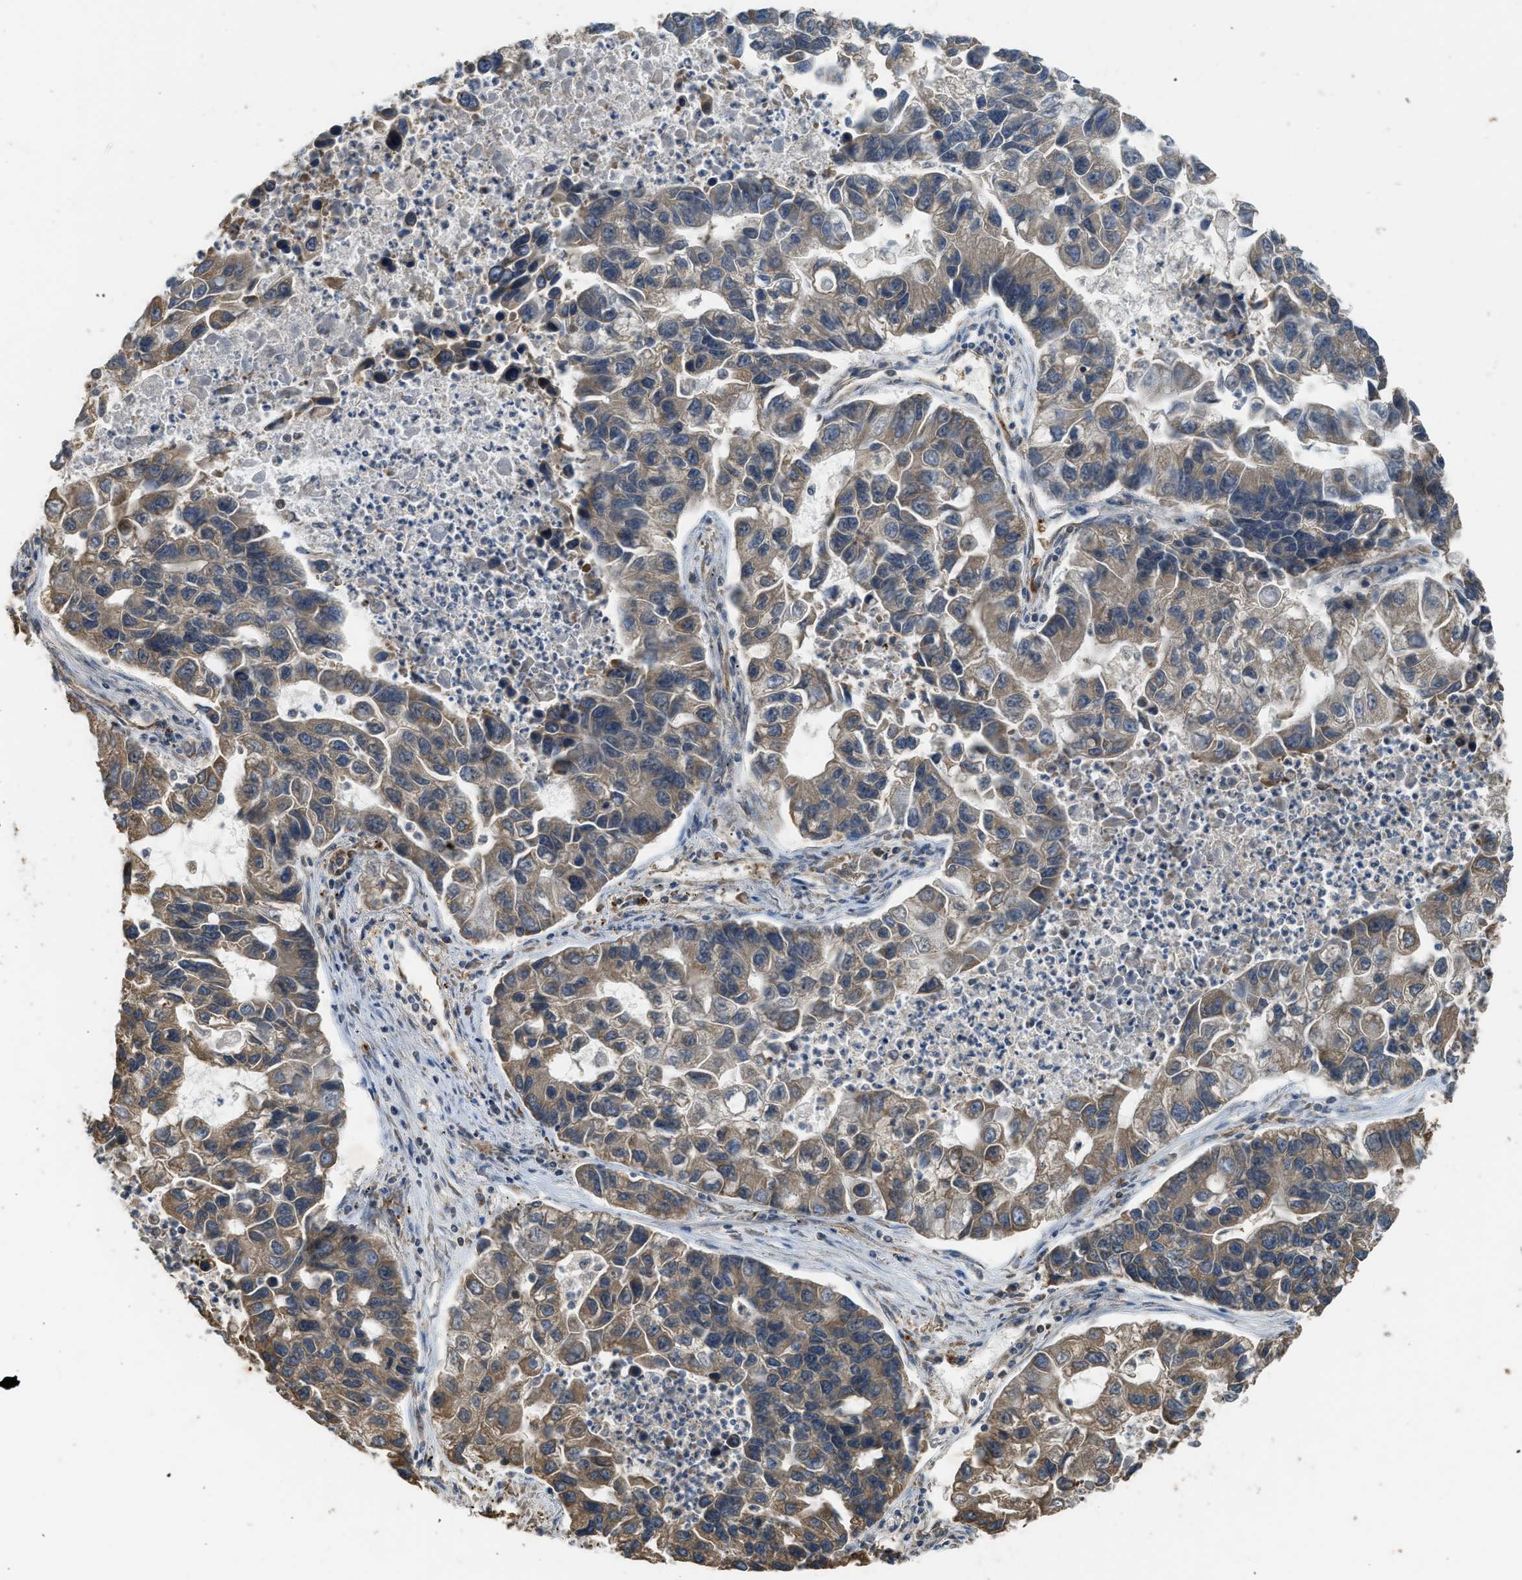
{"staining": {"intensity": "moderate", "quantity": ">75%", "location": "cytoplasmic/membranous"}, "tissue": "lung cancer", "cell_type": "Tumor cells", "image_type": "cancer", "snomed": [{"axis": "morphology", "description": "Adenocarcinoma, NOS"}, {"axis": "topography", "description": "Lung"}], "caption": "Tumor cells reveal moderate cytoplasmic/membranous staining in about >75% of cells in lung cancer (adenocarcinoma).", "gene": "HIP1R", "patient": {"sex": "female", "age": 51}}